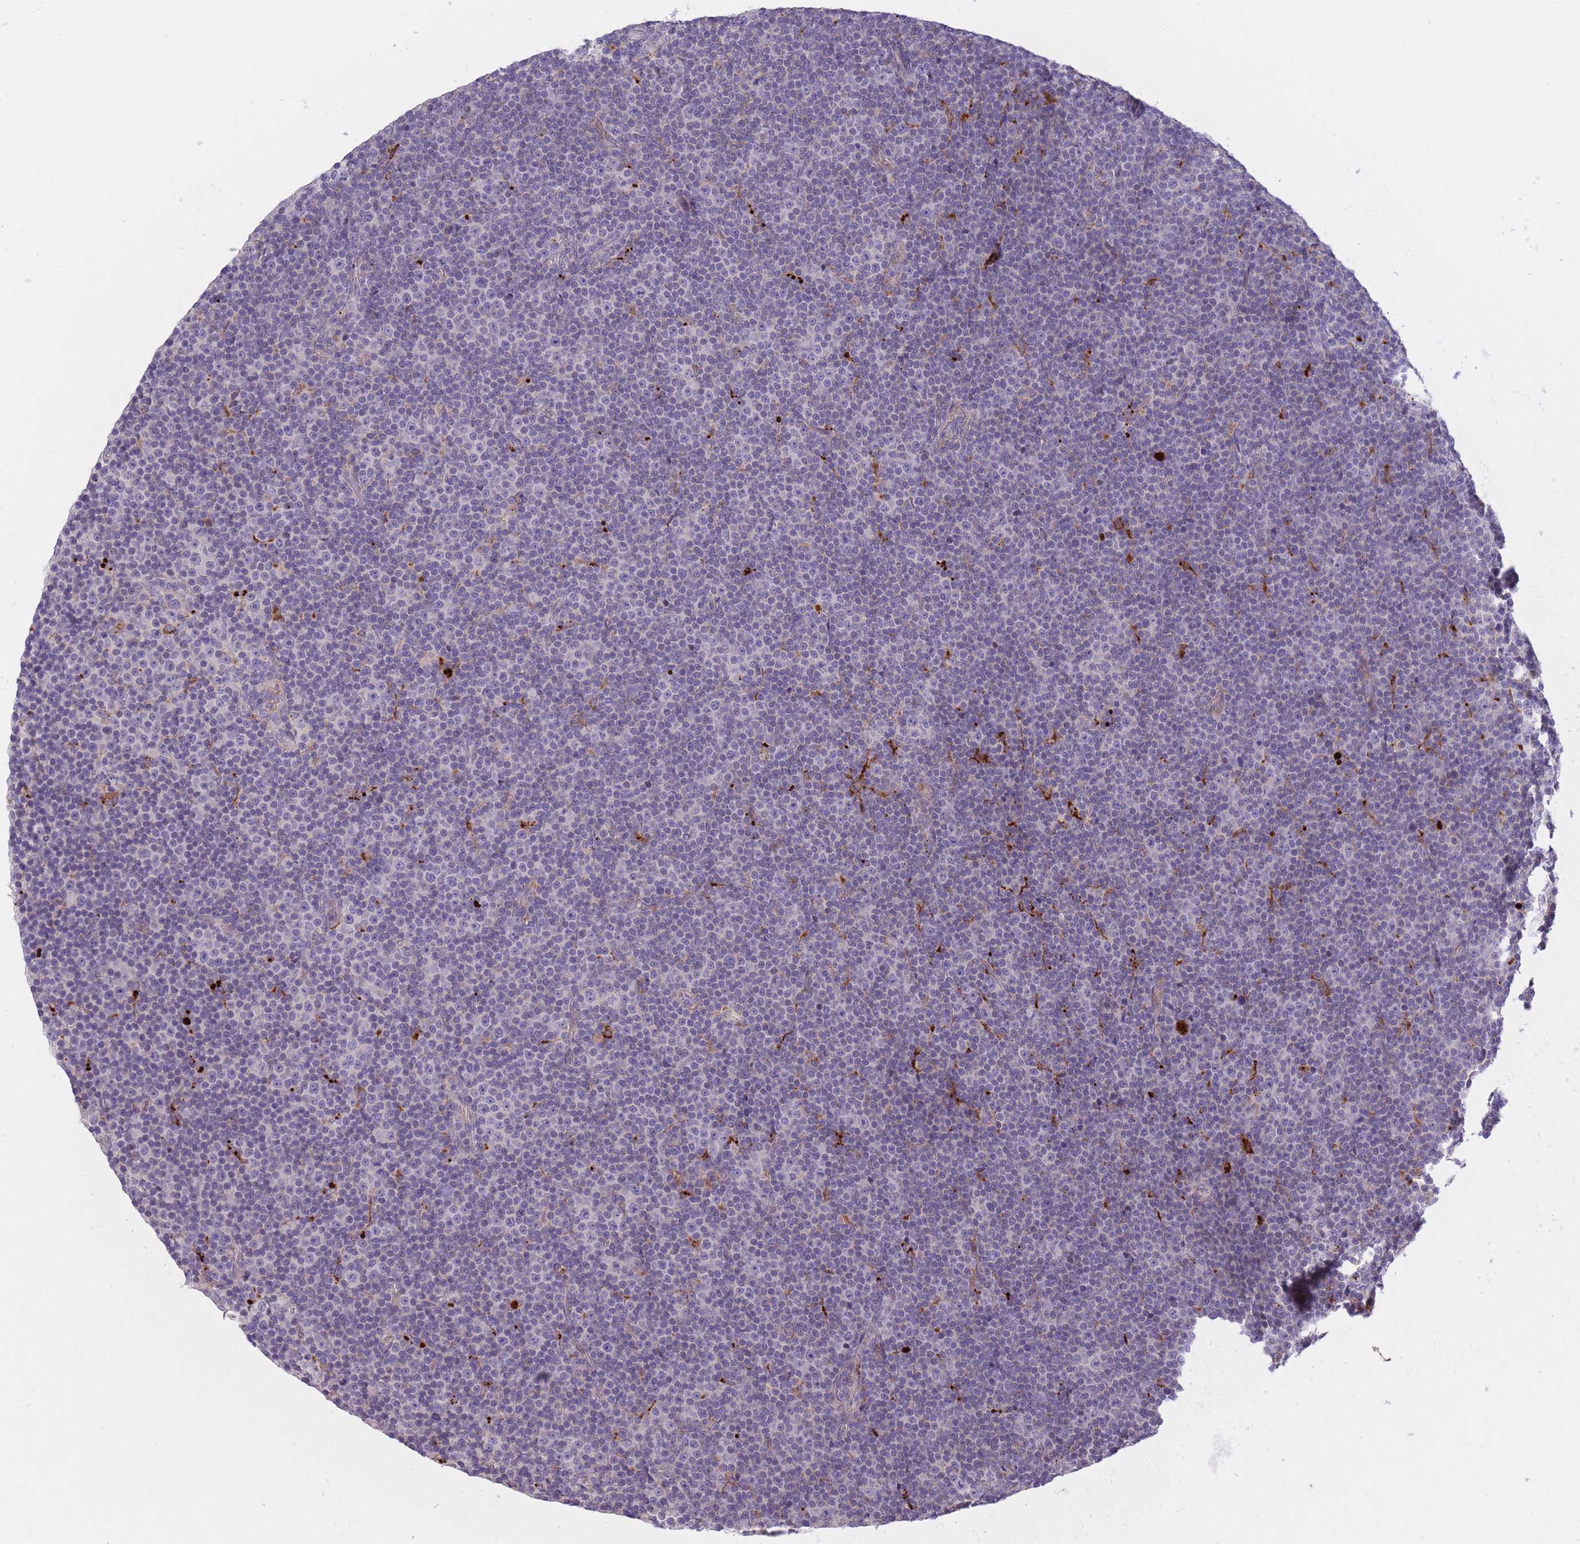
{"staining": {"intensity": "negative", "quantity": "none", "location": "none"}, "tissue": "lymphoma", "cell_type": "Tumor cells", "image_type": "cancer", "snomed": [{"axis": "morphology", "description": "Malignant lymphoma, non-Hodgkin's type, Low grade"}, {"axis": "topography", "description": "Lymph node"}], "caption": "Human malignant lymphoma, non-Hodgkin's type (low-grade) stained for a protein using IHC reveals no positivity in tumor cells.", "gene": "TRIM61", "patient": {"sex": "female", "age": 67}}